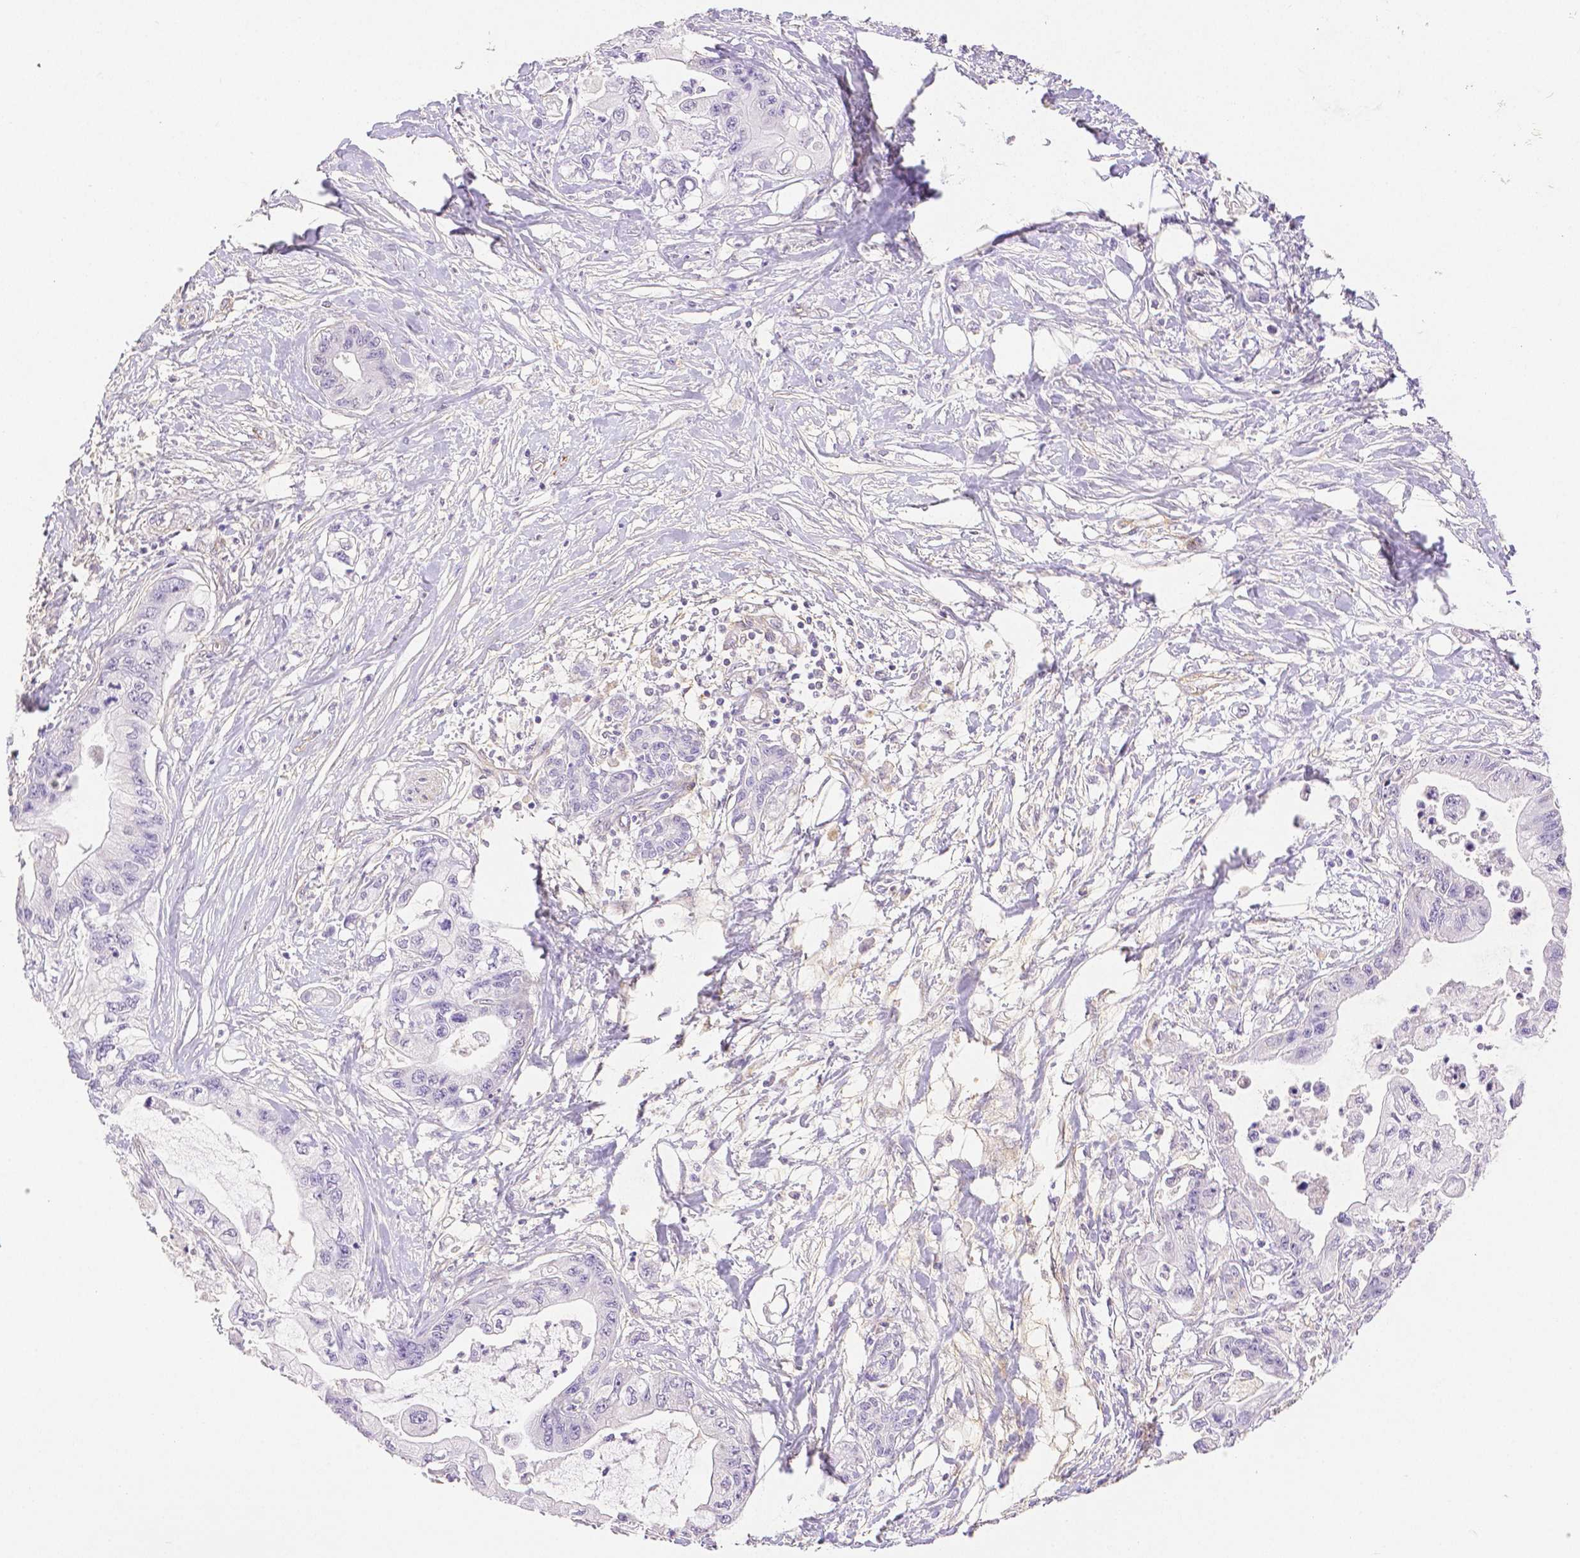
{"staining": {"intensity": "negative", "quantity": "none", "location": "none"}, "tissue": "pancreatic cancer", "cell_type": "Tumor cells", "image_type": "cancer", "snomed": [{"axis": "morphology", "description": "Adenocarcinoma, NOS"}, {"axis": "topography", "description": "Pancreas"}], "caption": "Immunohistochemistry (IHC) image of human pancreatic cancer stained for a protein (brown), which reveals no expression in tumor cells. (DAB (3,3'-diaminobenzidine) immunohistochemistry, high magnification).", "gene": "THY1", "patient": {"sex": "male", "age": 61}}